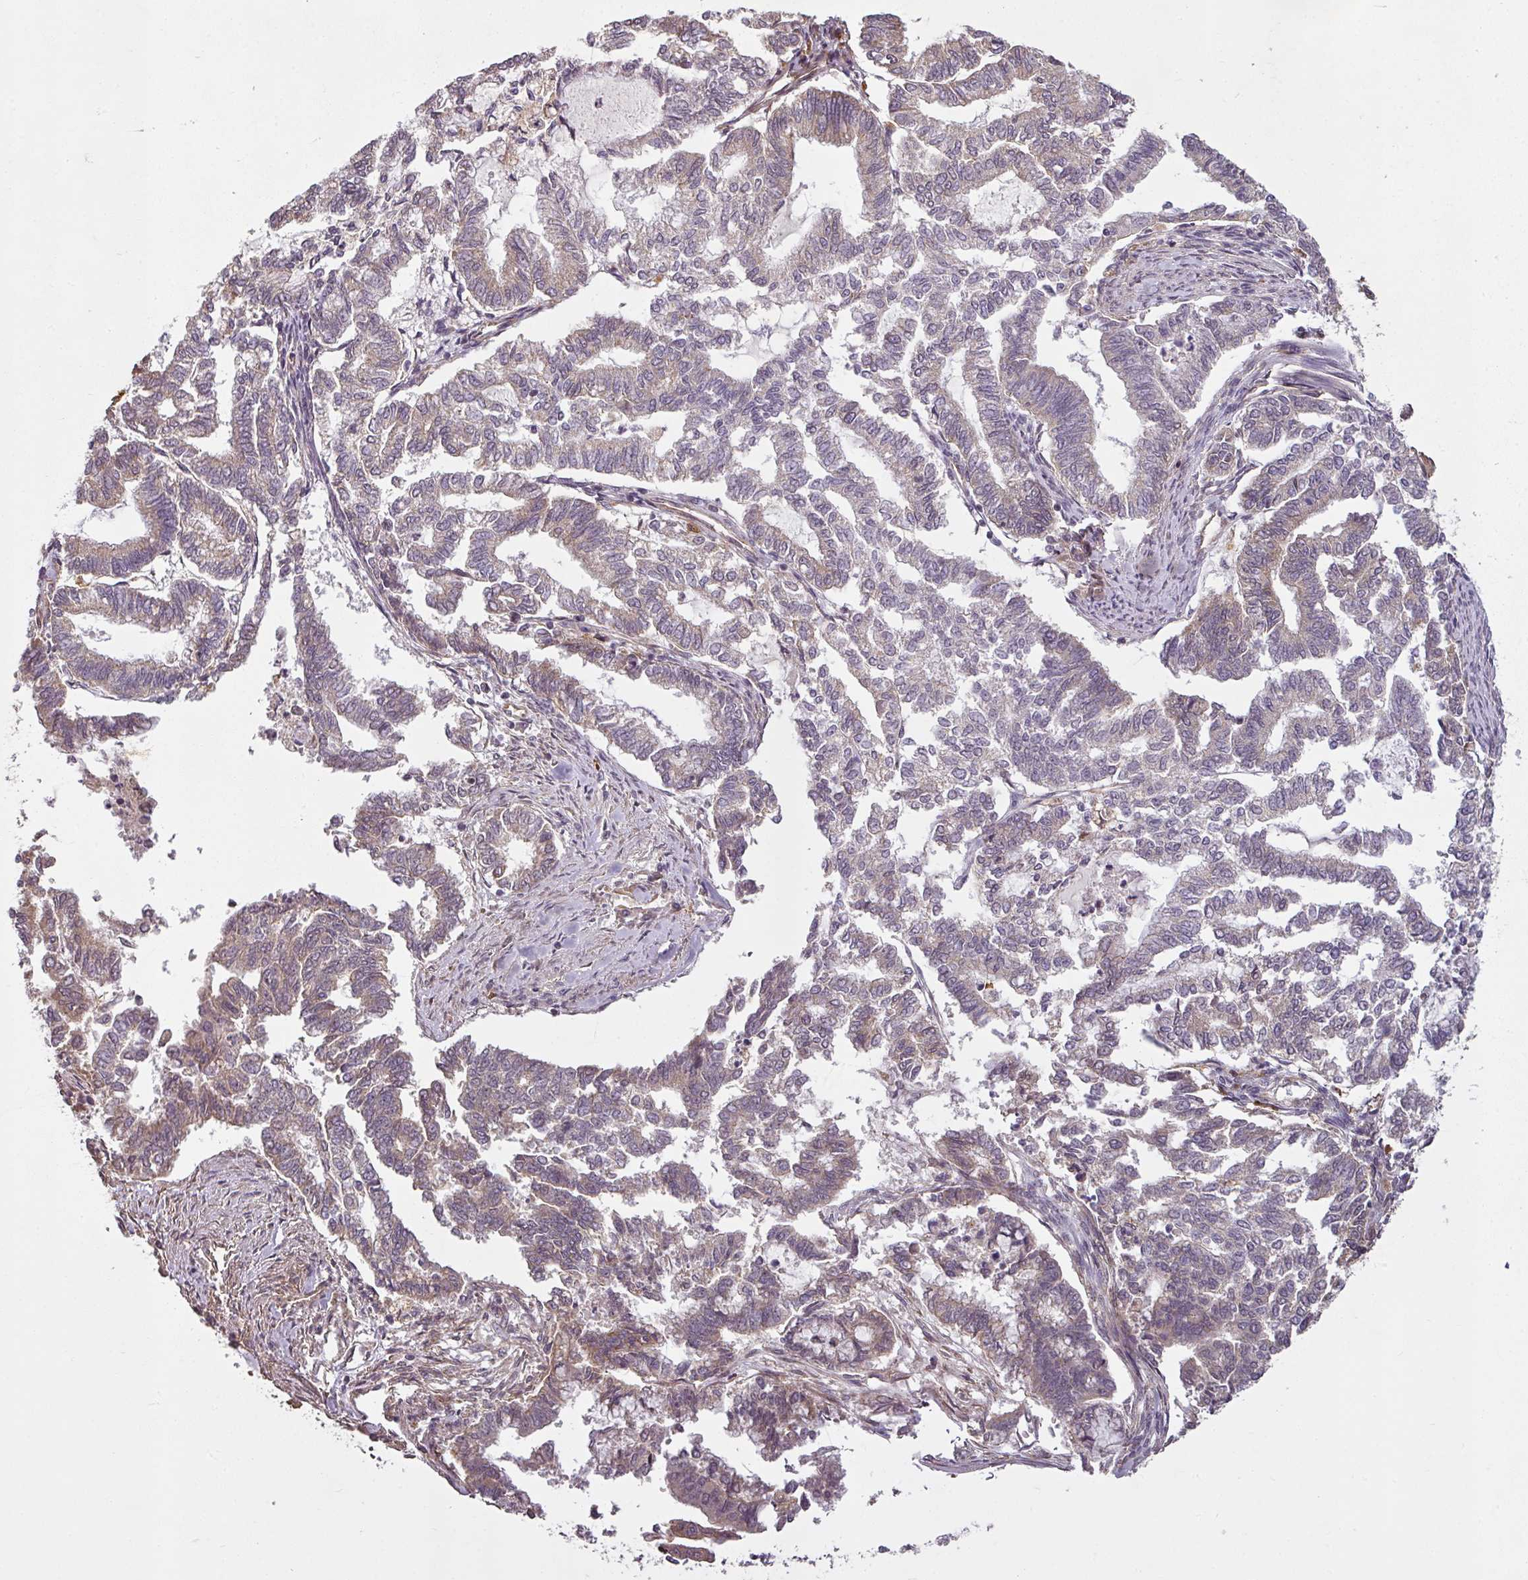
{"staining": {"intensity": "weak", "quantity": "25%-75%", "location": "cytoplasmic/membranous"}, "tissue": "endometrial cancer", "cell_type": "Tumor cells", "image_type": "cancer", "snomed": [{"axis": "morphology", "description": "Adenocarcinoma, NOS"}, {"axis": "topography", "description": "Endometrium"}], "caption": "A histopathology image of human endometrial cancer stained for a protein displays weak cytoplasmic/membranous brown staining in tumor cells.", "gene": "DIMT1", "patient": {"sex": "female", "age": 79}}